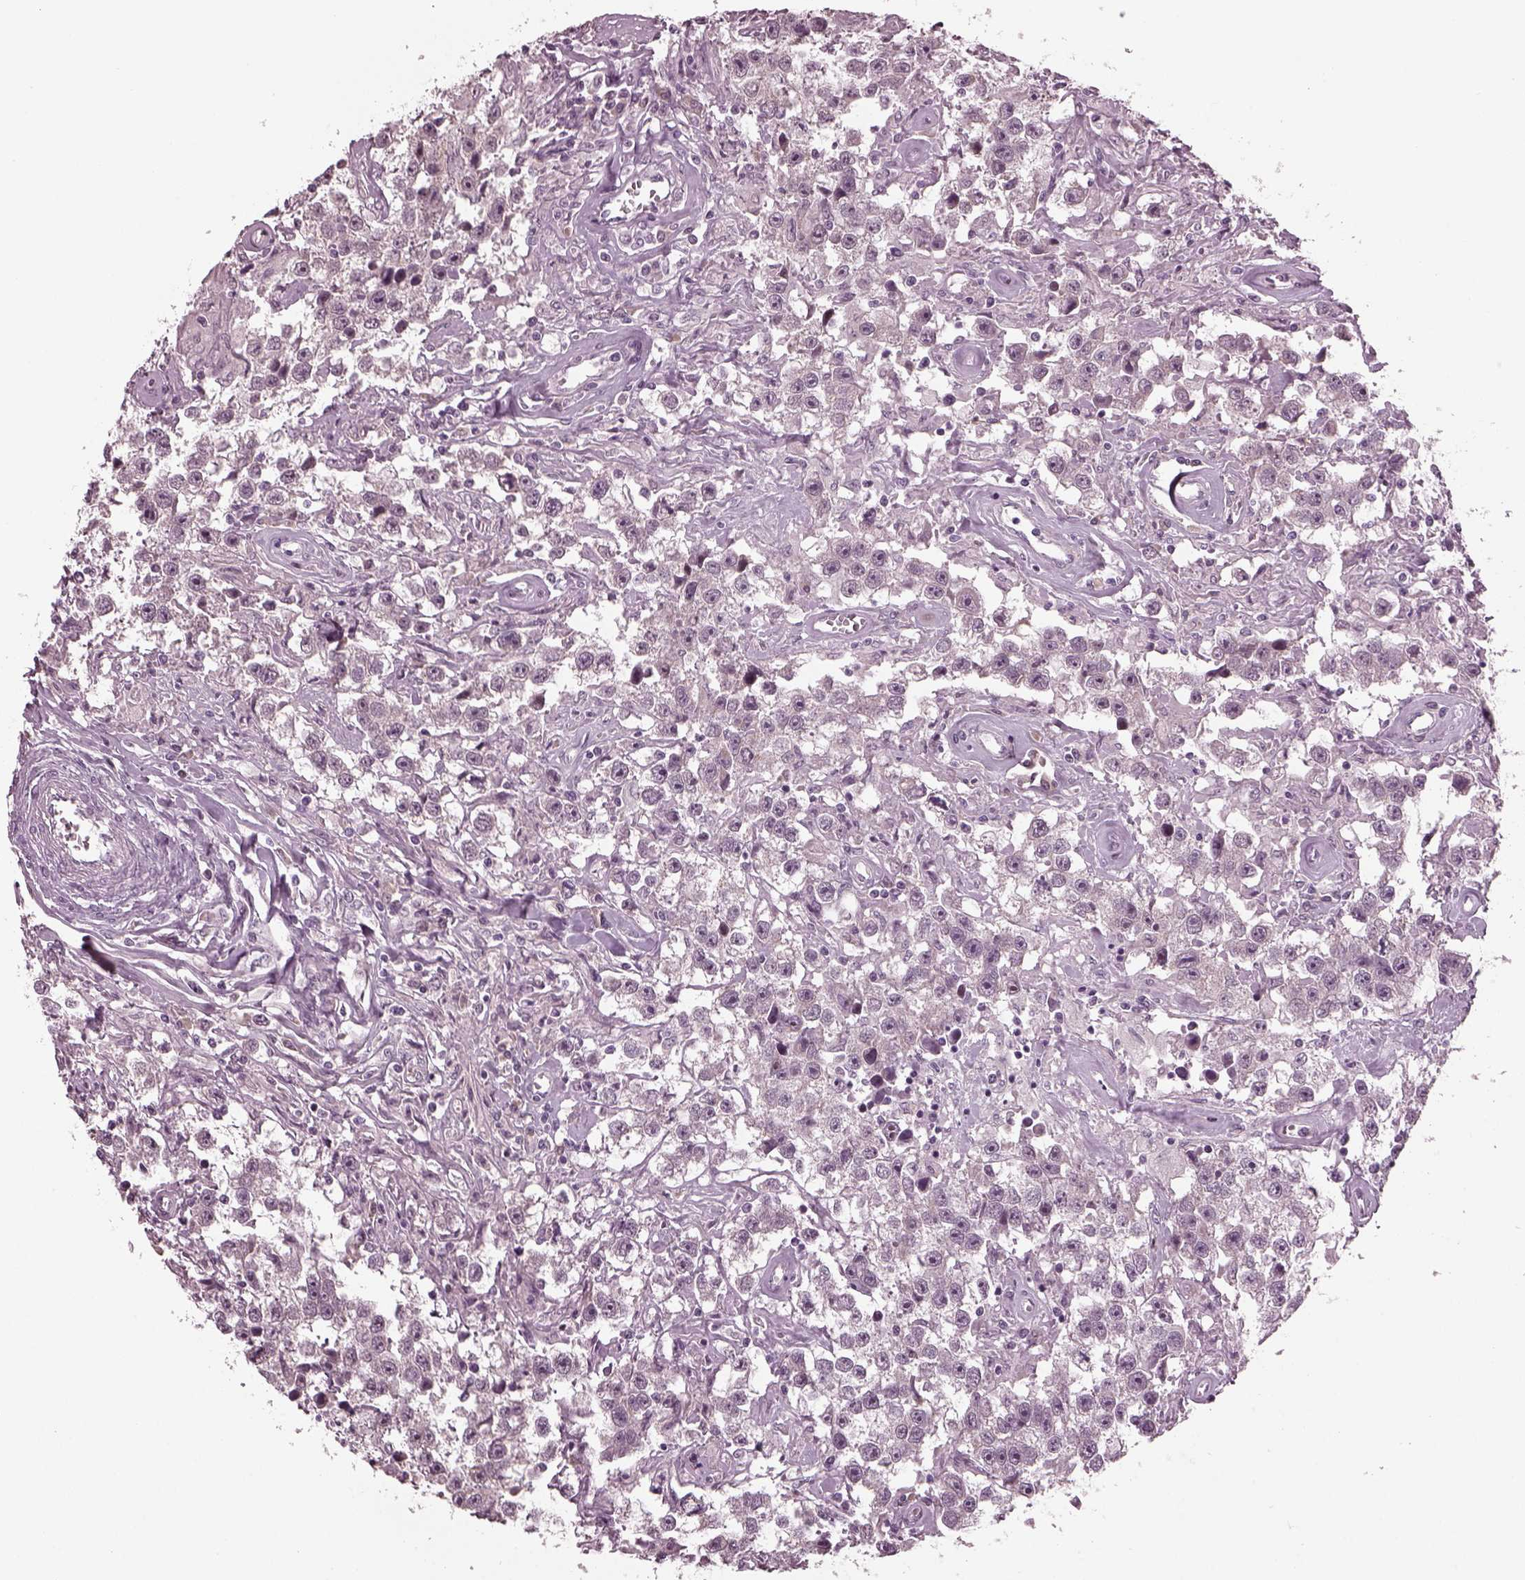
{"staining": {"intensity": "negative", "quantity": "none", "location": "none"}, "tissue": "testis cancer", "cell_type": "Tumor cells", "image_type": "cancer", "snomed": [{"axis": "morphology", "description": "Seminoma, NOS"}, {"axis": "topography", "description": "Testis"}], "caption": "Protein analysis of testis seminoma shows no significant expression in tumor cells. (IHC, brightfield microscopy, high magnification).", "gene": "CLCN4", "patient": {"sex": "male", "age": 43}}